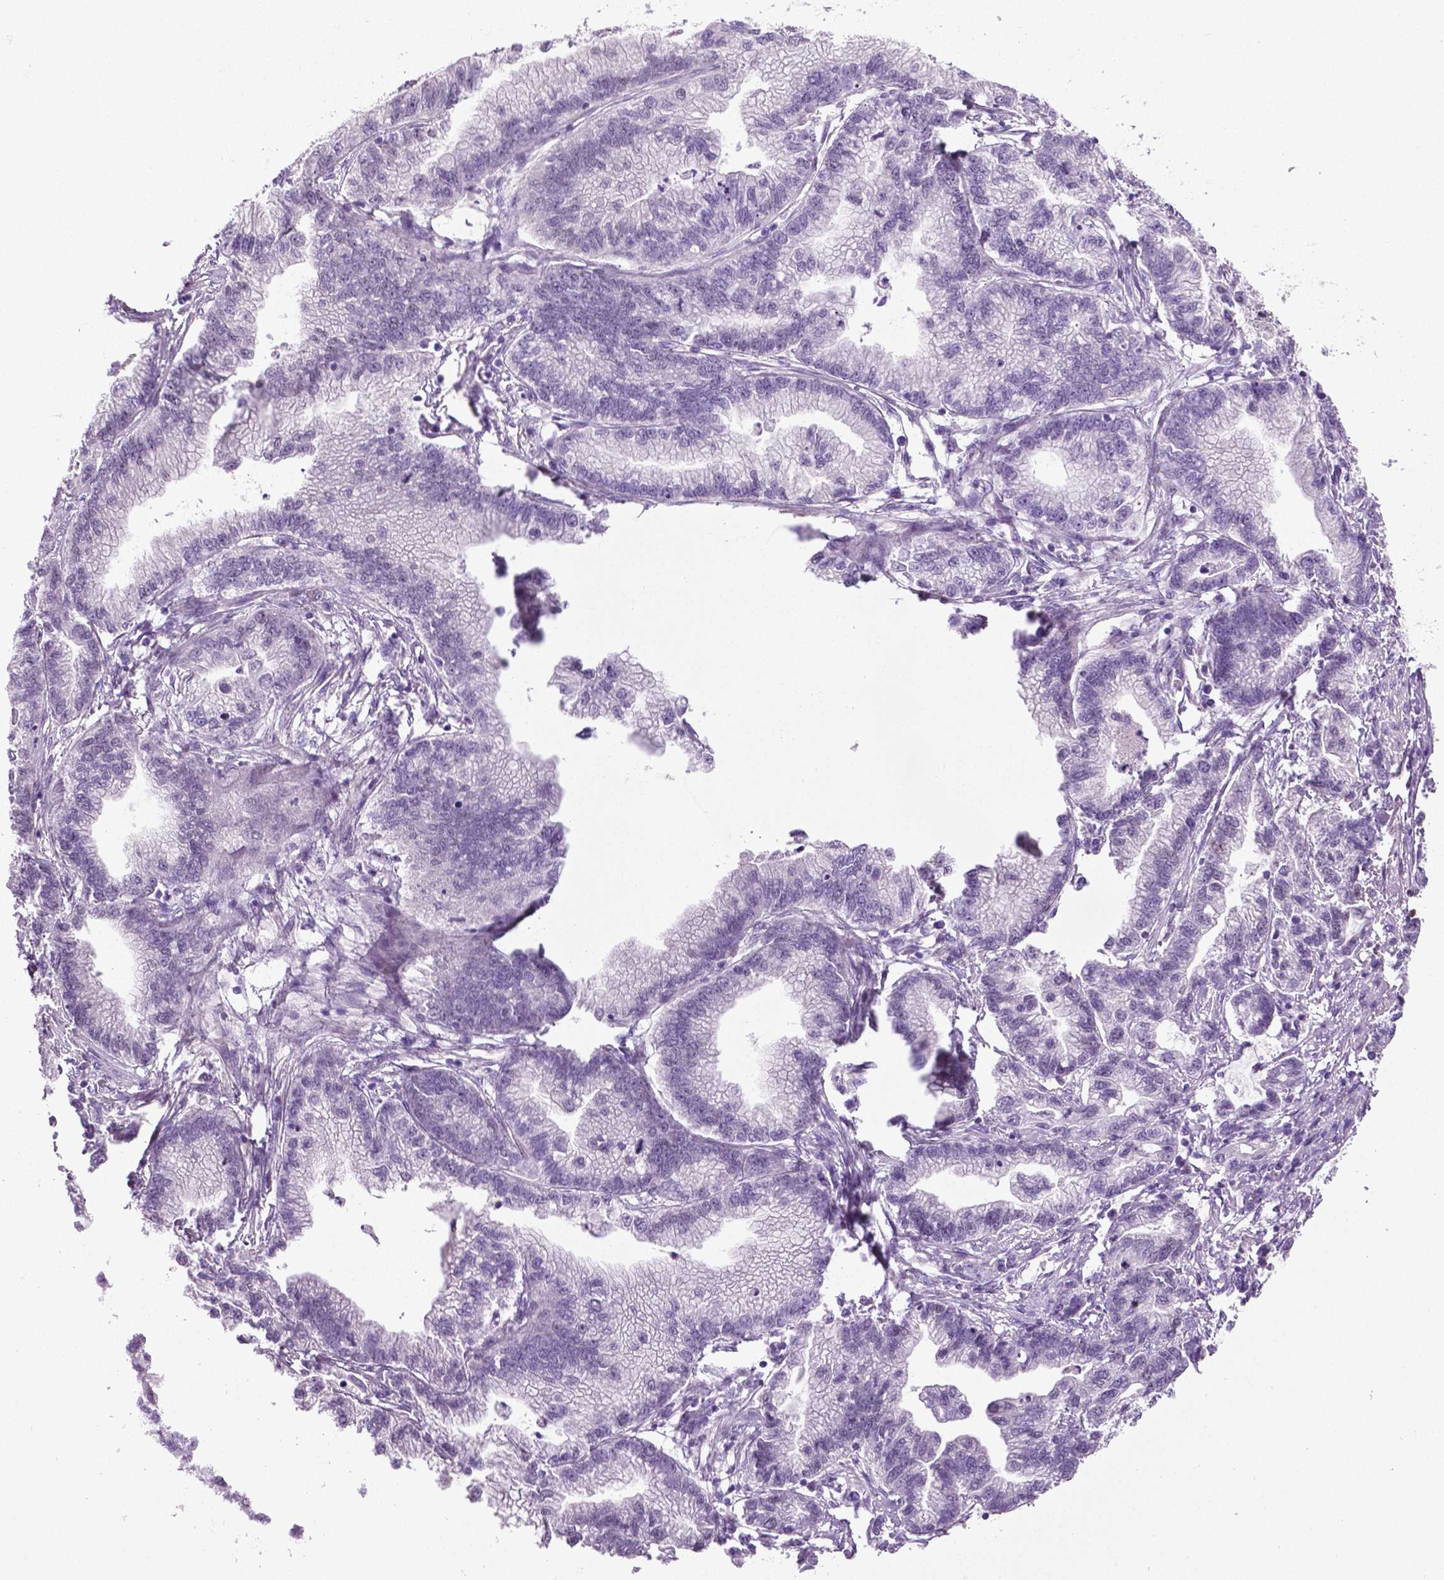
{"staining": {"intensity": "negative", "quantity": "none", "location": "none"}, "tissue": "stomach cancer", "cell_type": "Tumor cells", "image_type": "cancer", "snomed": [{"axis": "morphology", "description": "Adenocarcinoma, NOS"}, {"axis": "topography", "description": "Stomach"}], "caption": "Stomach cancer was stained to show a protein in brown. There is no significant positivity in tumor cells.", "gene": "PTGER3", "patient": {"sex": "male", "age": 83}}